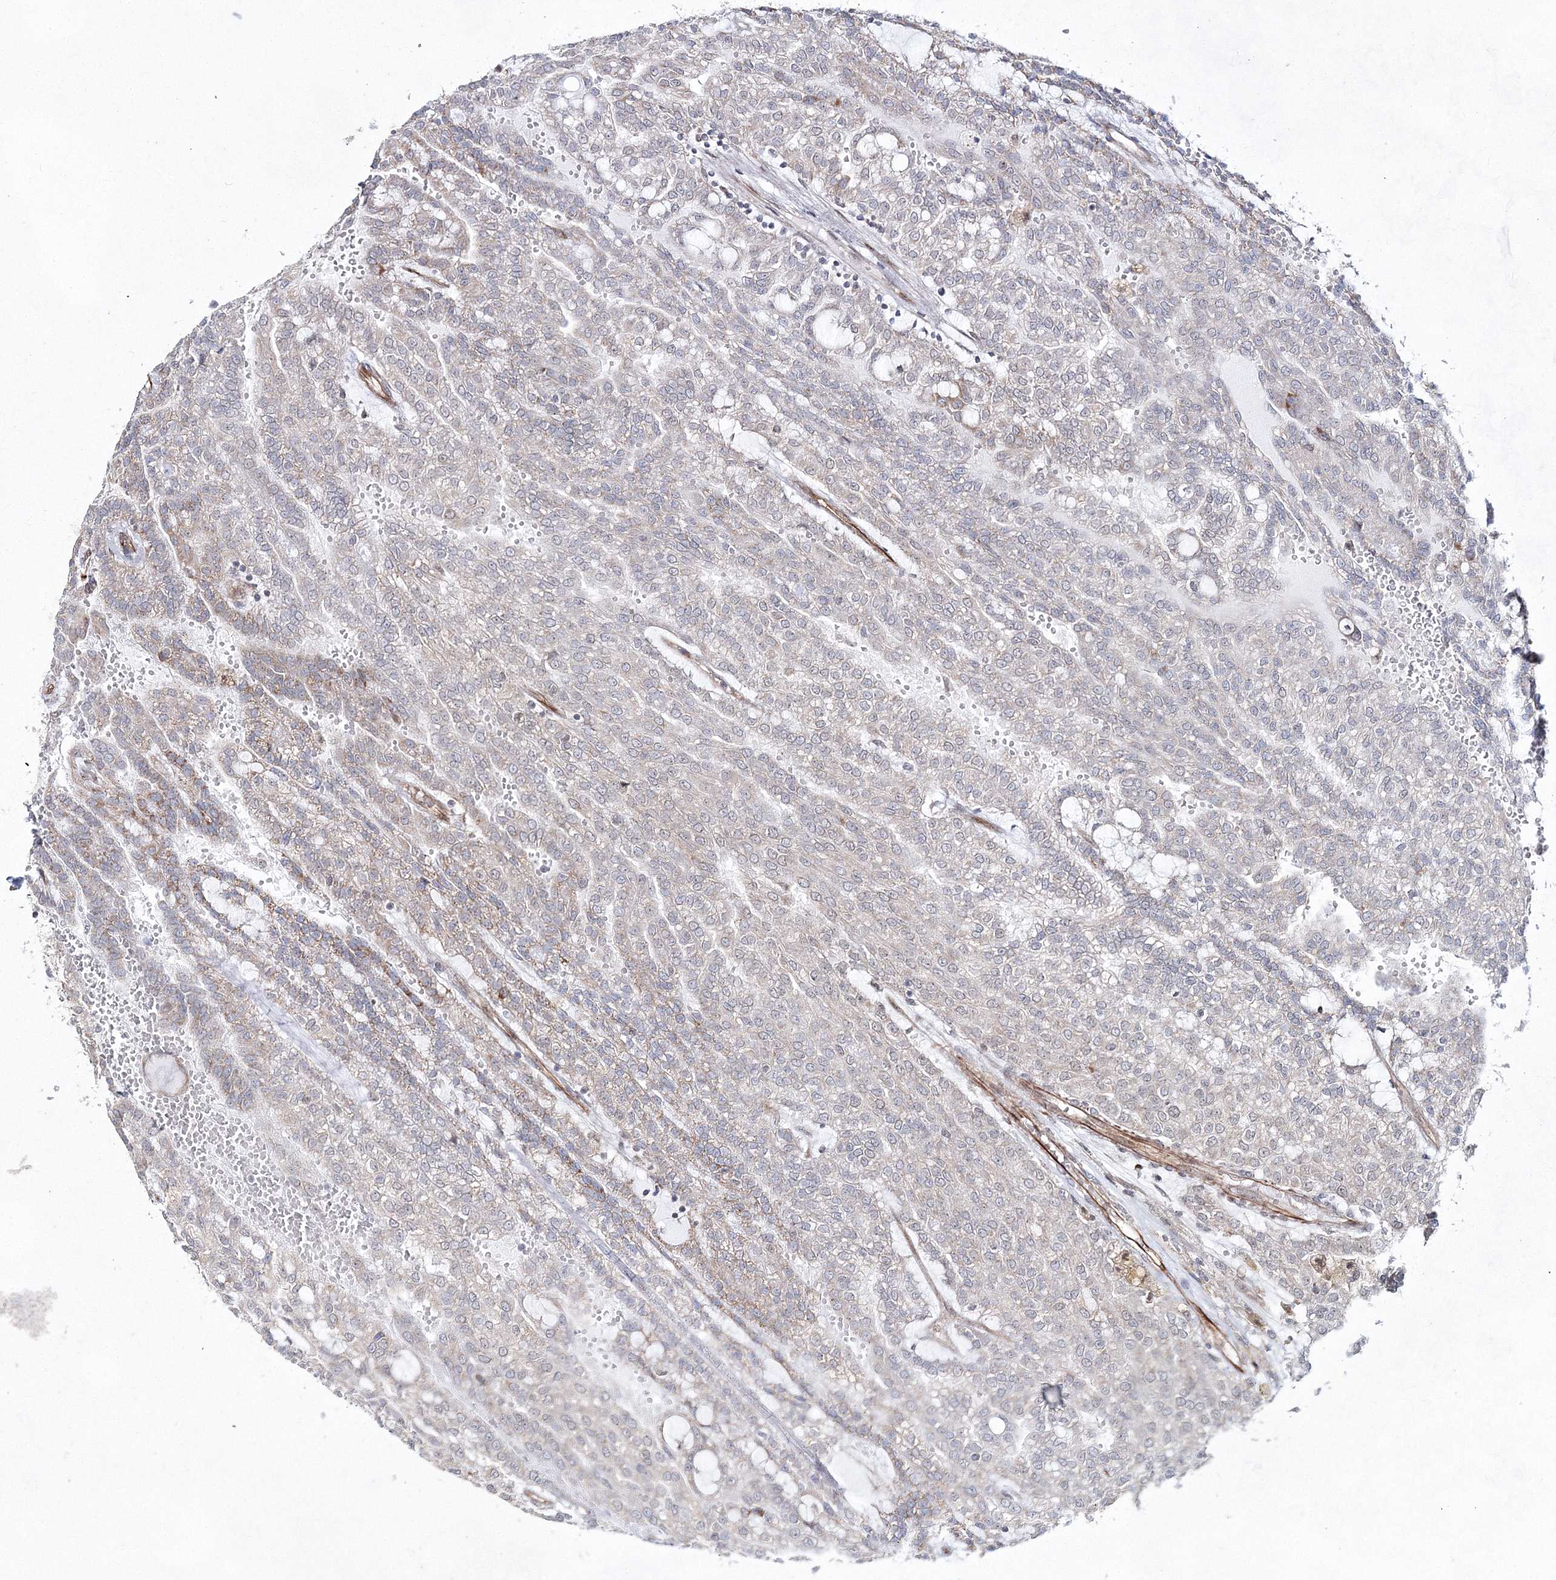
{"staining": {"intensity": "weak", "quantity": "<25%", "location": "cytoplasmic/membranous"}, "tissue": "renal cancer", "cell_type": "Tumor cells", "image_type": "cancer", "snomed": [{"axis": "morphology", "description": "Adenocarcinoma, NOS"}, {"axis": "topography", "description": "Kidney"}], "caption": "Renal adenocarcinoma was stained to show a protein in brown. There is no significant expression in tumor cells.", "gene": "SNIP1", "patient": {"sex": "male", "age": 63}}